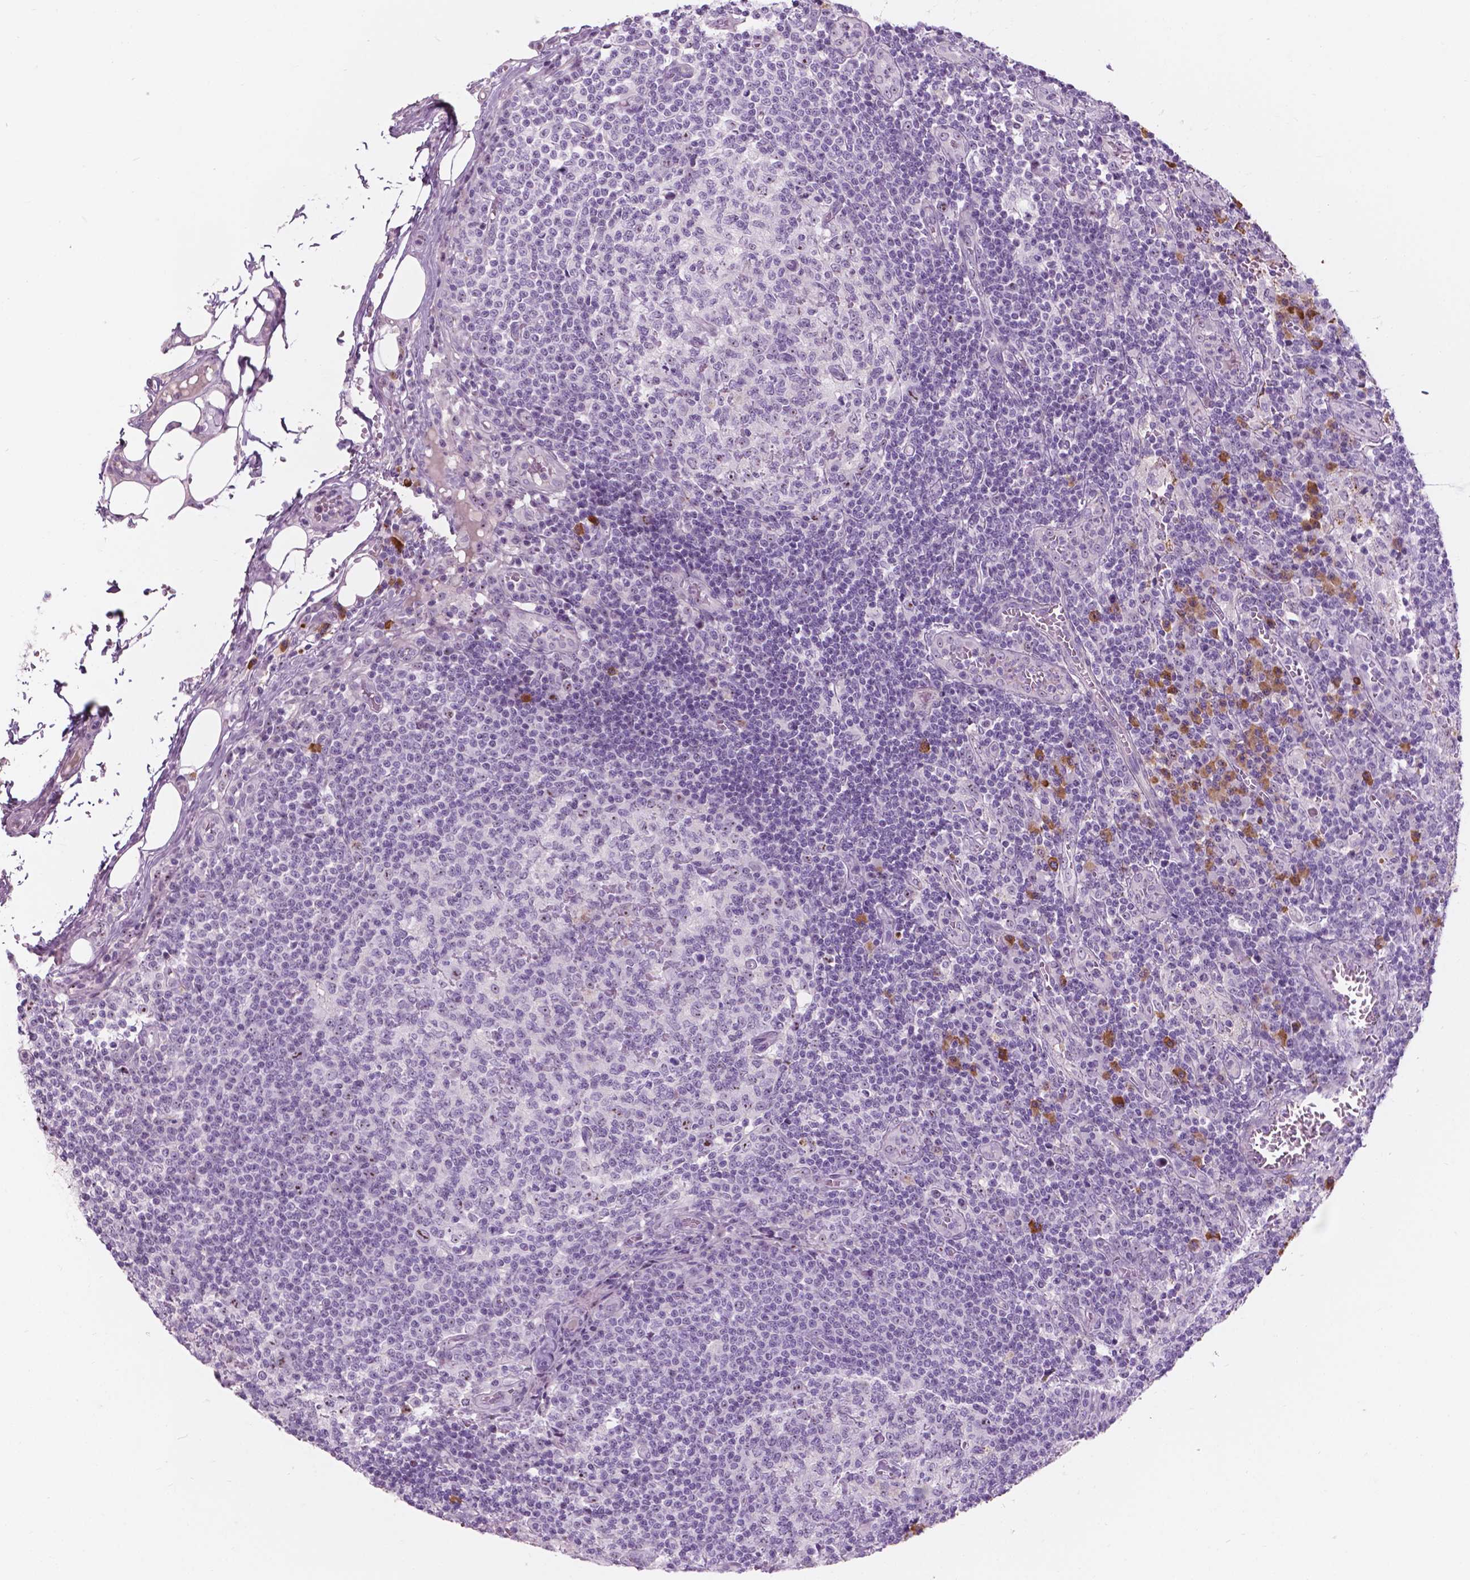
{"staining": {"intensity": "negative", "quantity": "none", "location": "none"}, "tissue": "lymph node", "cell_type": "Germinal center cells", "image_type": "normal", "snomed": [{"axis": "morphology", "description": "Normal tissue, NOS"}, {"axis": "topography", "description": "Lymph node"}], "caption": "IHC micrograph of normal human lymph node stained for a protein (brown), which shows no positivity in germinal center cells.", "gene": "ZNF853", "patient": {"sex": "male", "age": 62}}